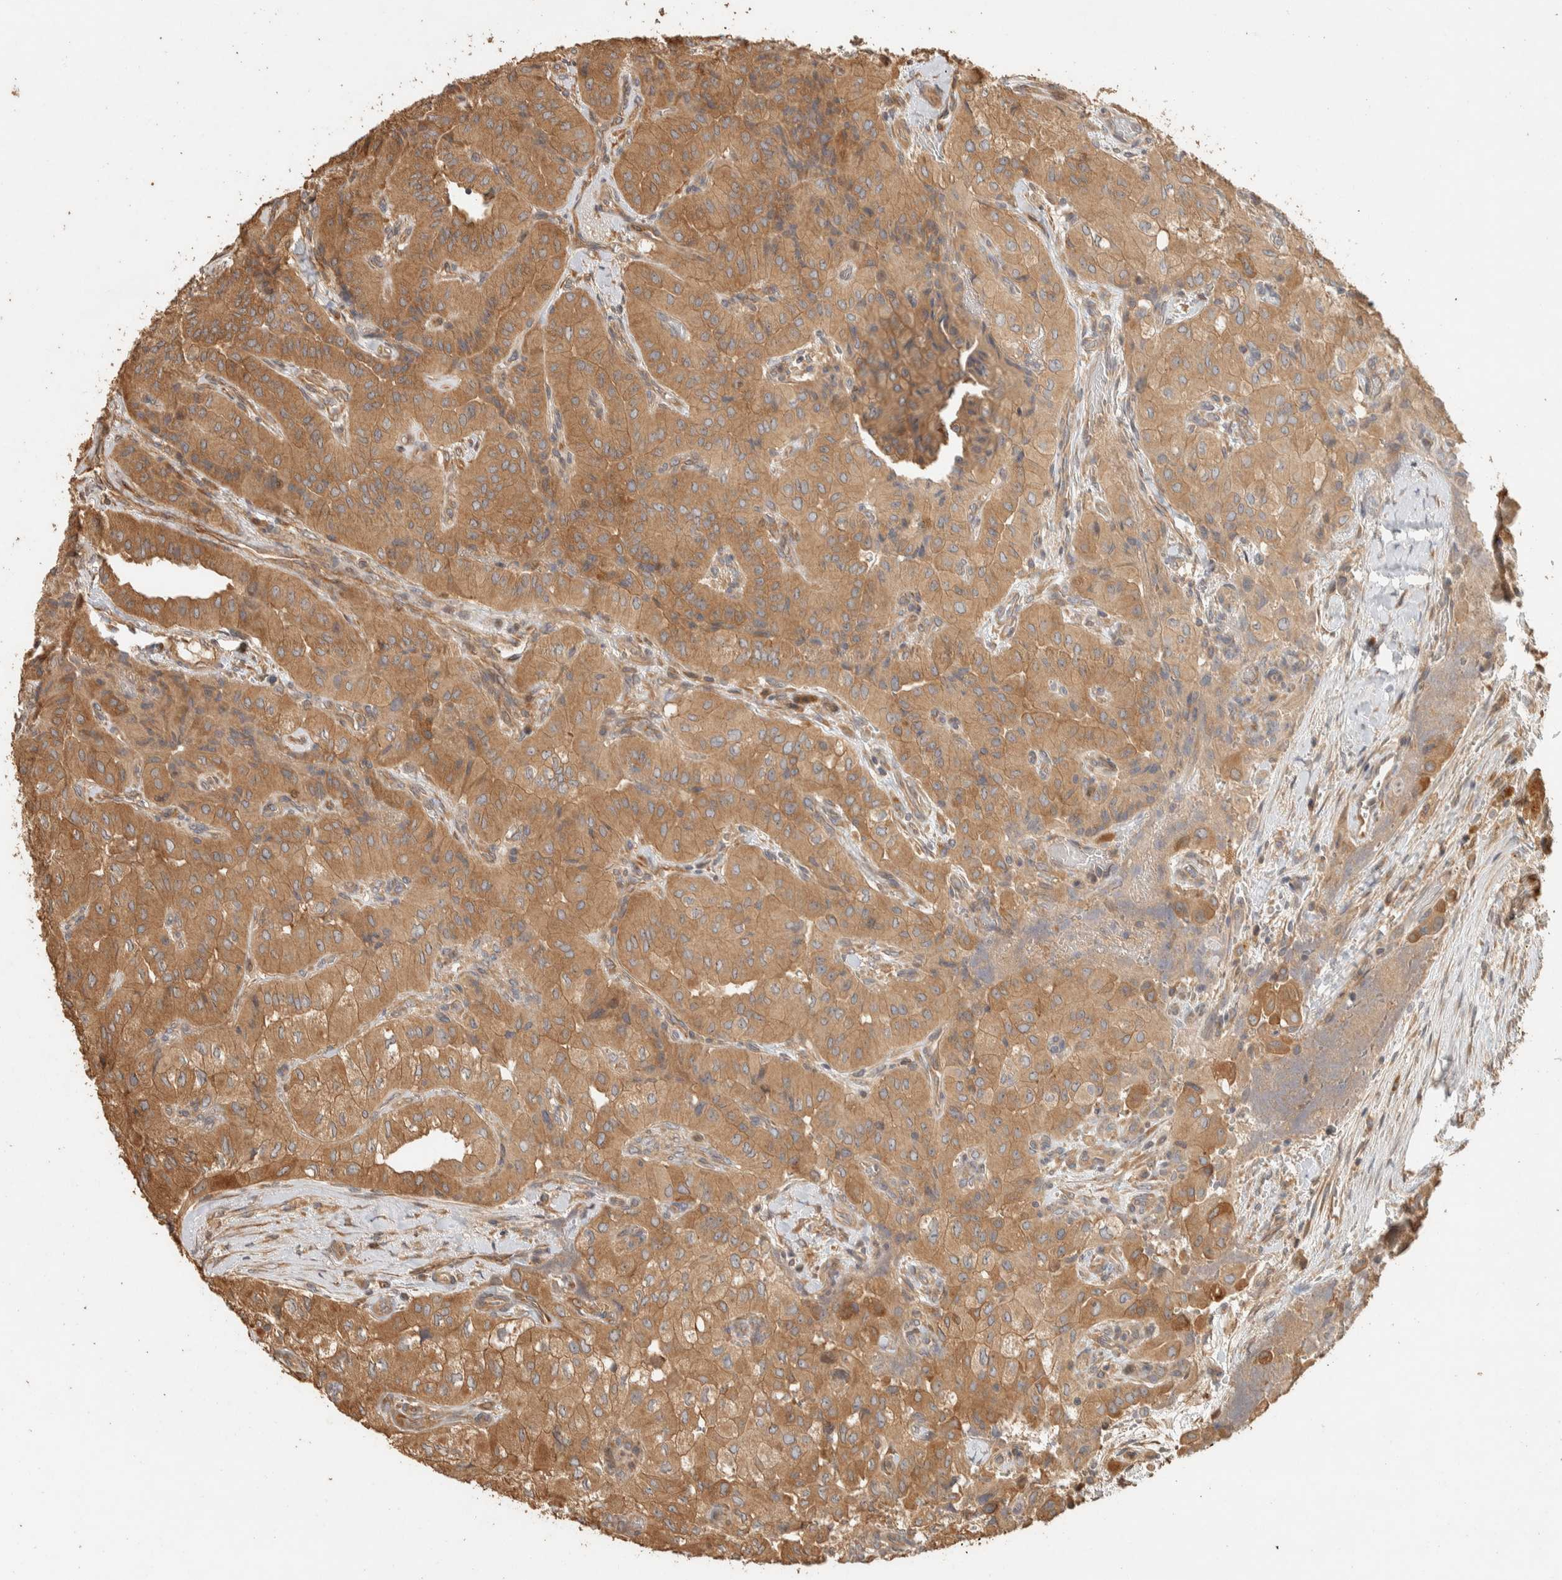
{"staining": {"intensity": "moderate", "quantity": ">75%", "location": "cytoplasmic/membranous"}, "tissue": "thyroid cancer", "cell_type": "Tumor cells", "image_type": "cancer", "snomed": [{"axis": "morphology", "description": "Papillary adenocarcinoma, NOS"}, {"axis": "topography", "description": "Thyroid gland"}], "caption": "This is an image of immunohistochemistry staining of thyroid papillary adenocarcinoma, which shows moderate positivity in the cytoplasmic/membranous of tumor cells.", "gene": "EXOC7", "patient": {"sex": "female", "age": 59}}